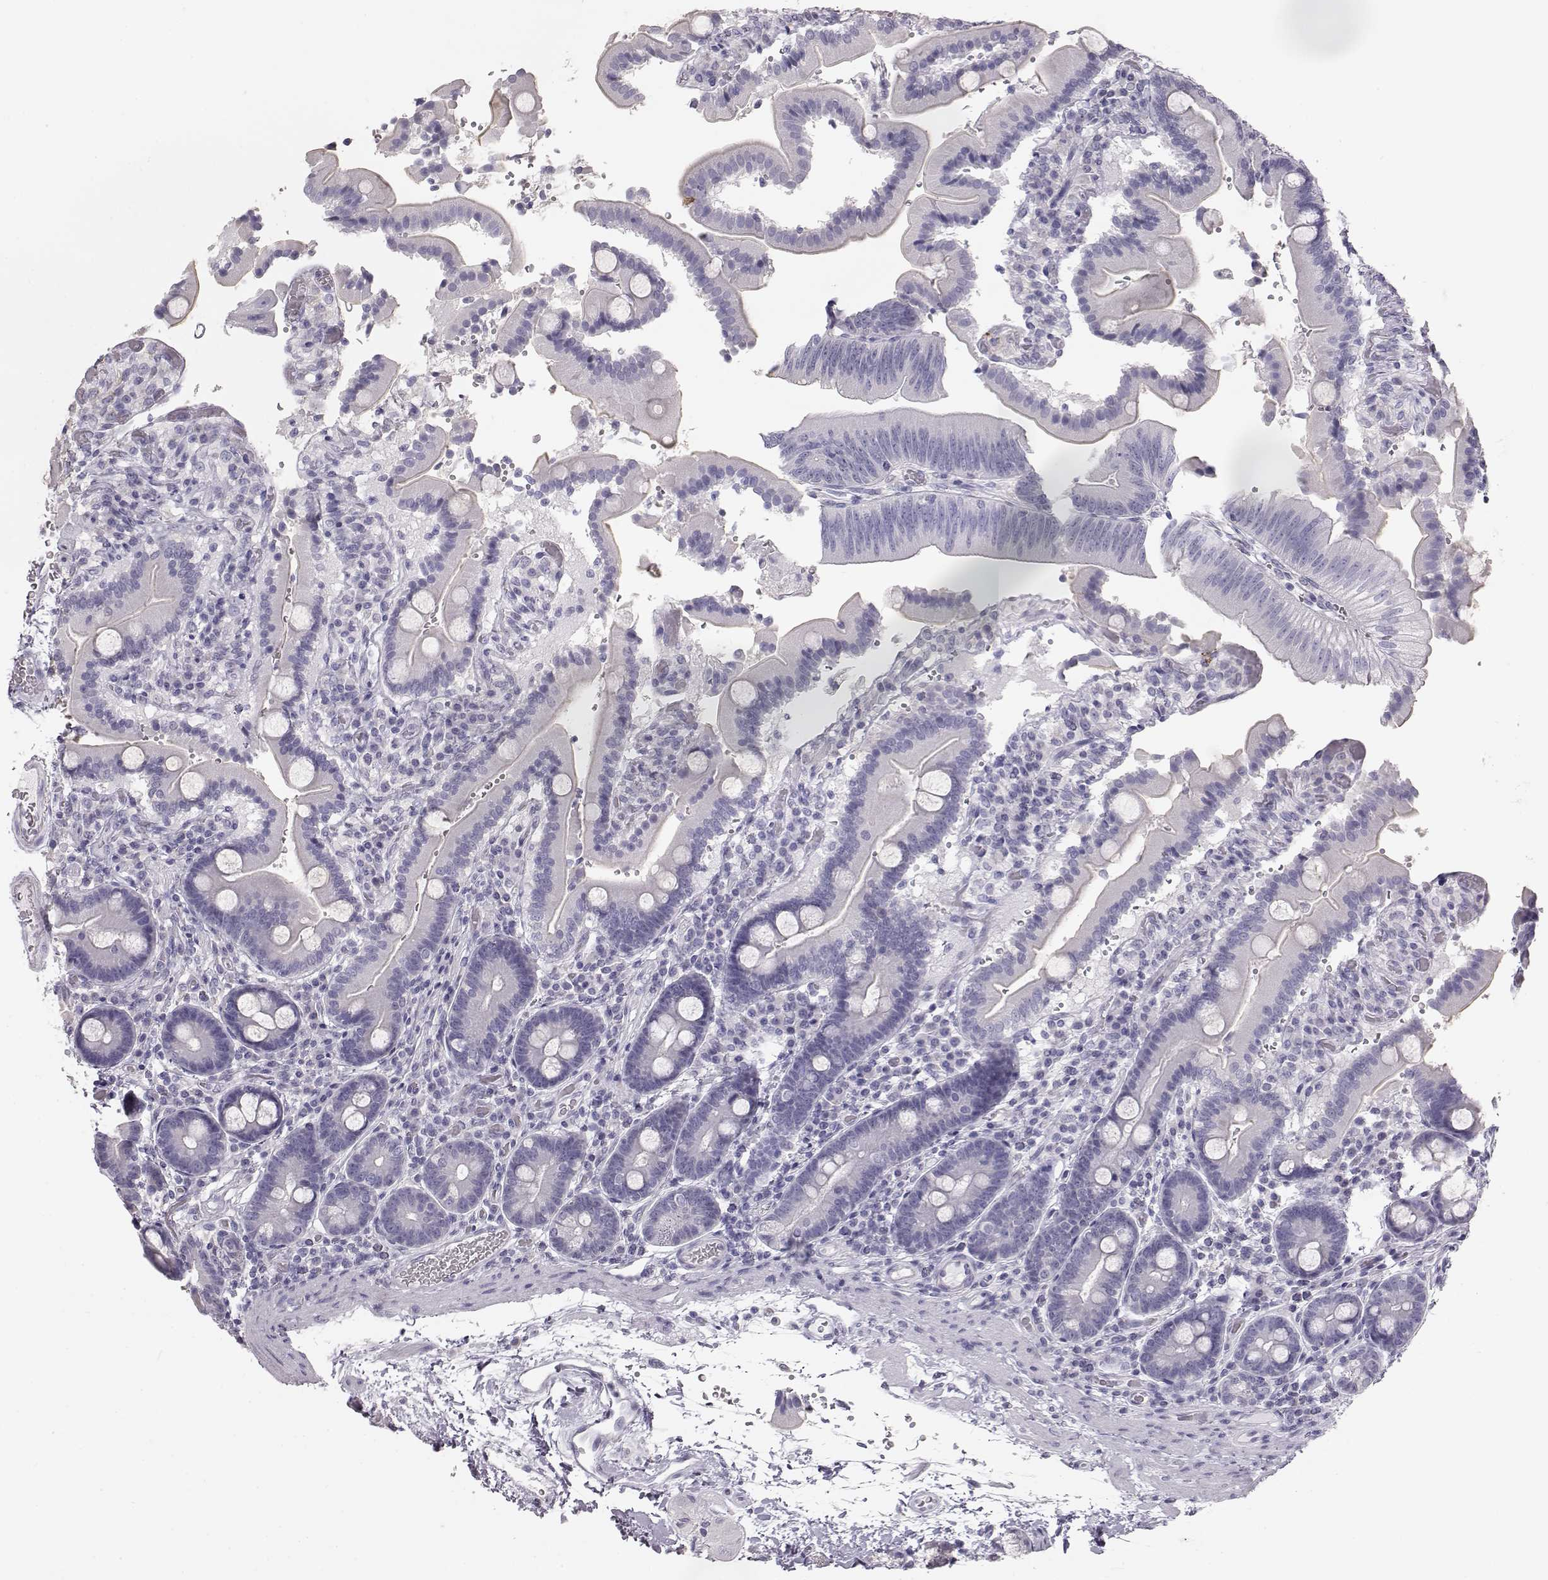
{"staining": {"intensity": "negative", "quantity": "none", "location": "none"}, "tissue": "duodenum", "cell_type": "Glandular cells", "image_type": "normal", "snomed": [{"axis": "morphology", "description": "Normal tissue, NOS"}, {"axis": "topography", "description": "Duodenum"}], "caption": "The immunohistochemistry (IHC) histopathology image has no significant staining in glandular cells of duodenum.", "gene": "KRT31", "patient": {"sex": "female", "age": 62}}